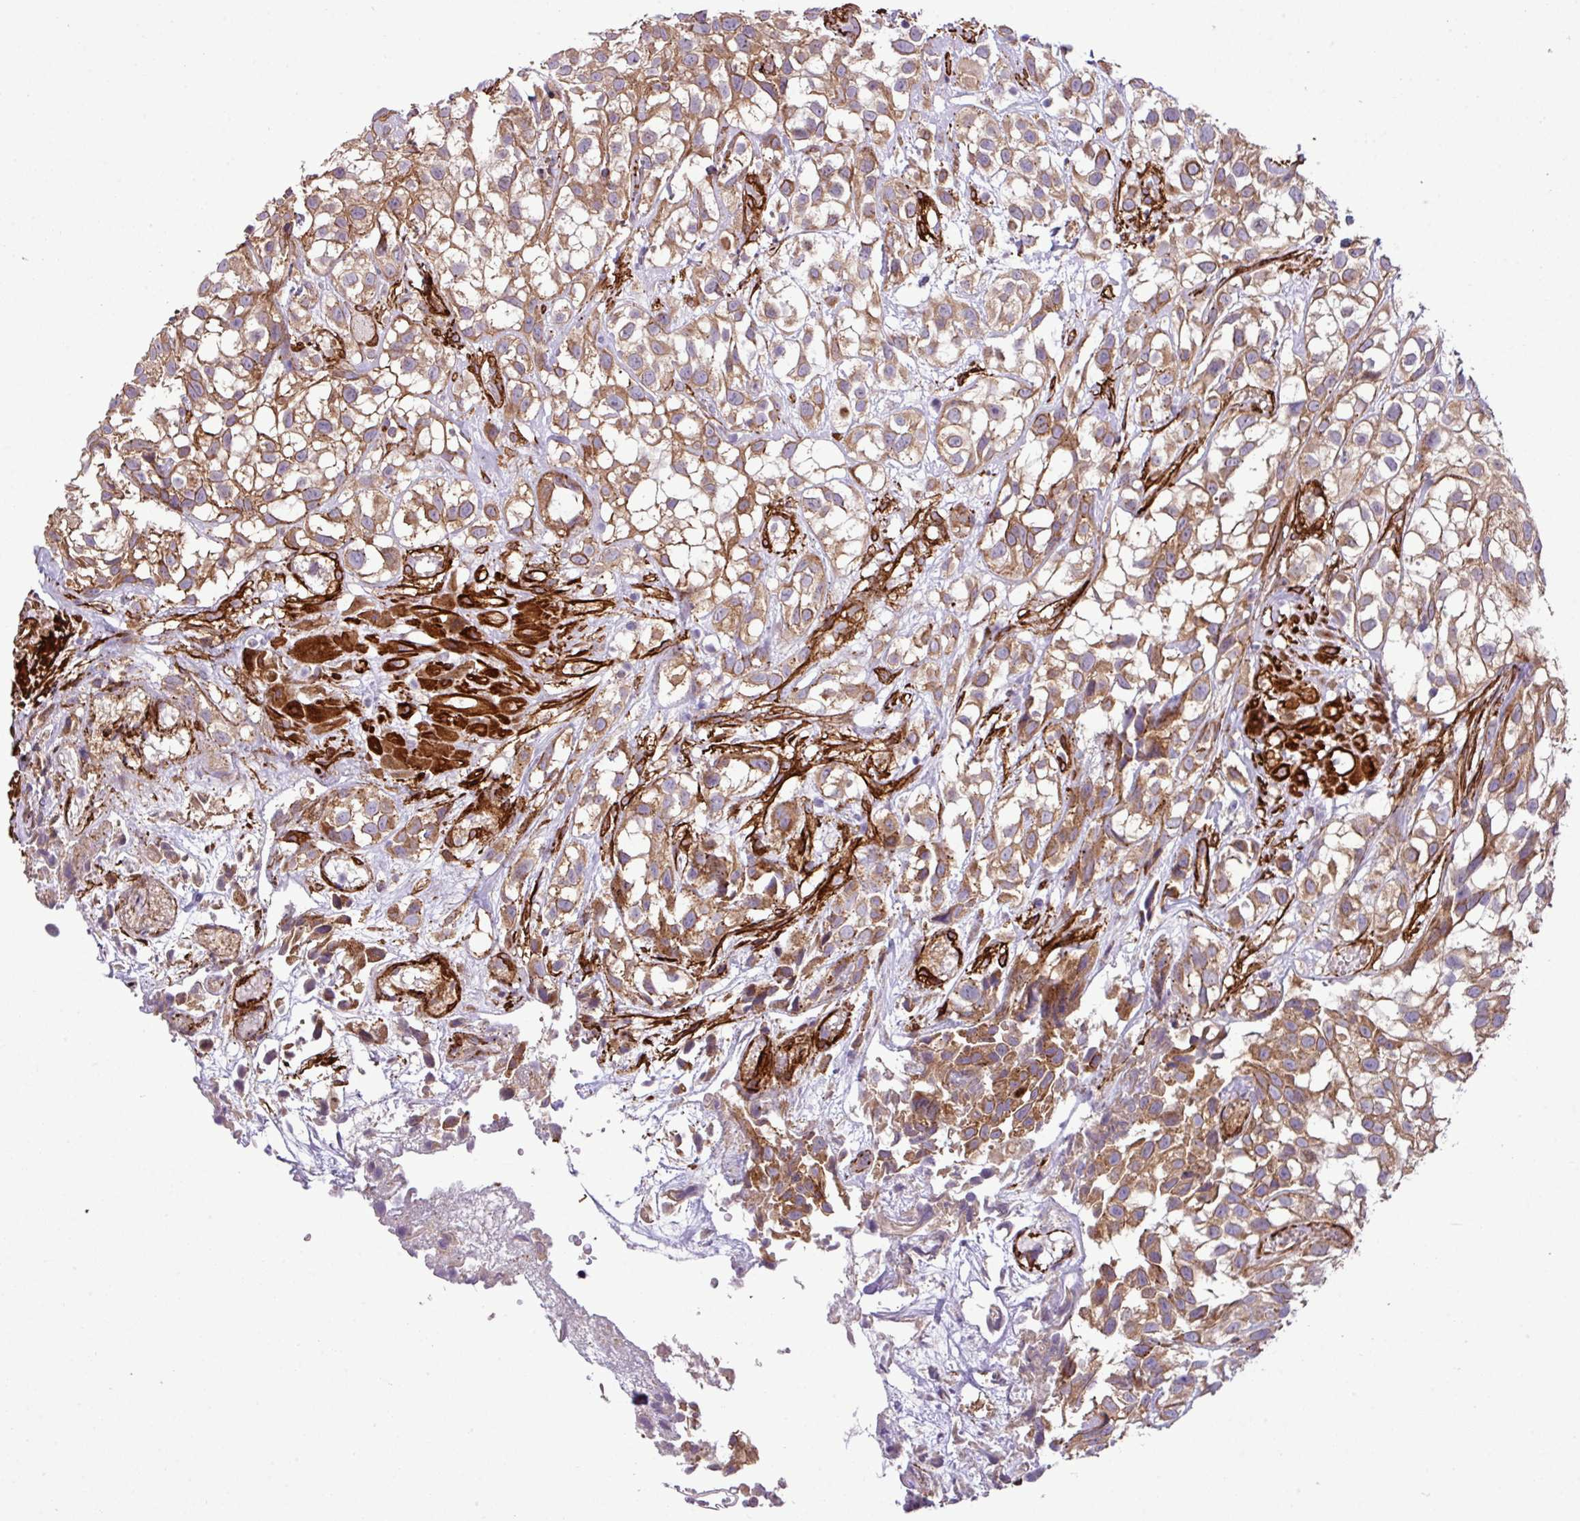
{"staining": {"intensity": "moderate", "quantity": ">75%", "location": "cytoplasmic/membranous"}, "tissue": "urothelial cancer", "cell_type": "Tumor cells", "image_type": "cancer", "snomed": [{"axis": "morphology", "description": "Urothelial carcinoma, High grade"}, {"axis": "topography", "description": "Urinary bladder"}], "caption": "Moderate cytoplasmic/membranous protein staining is identified in about >75% of tumor cells in high-grade urothelial carcinoma.", "gene": "FAM47E", "patient": {"sex": "male", "age": 56}}